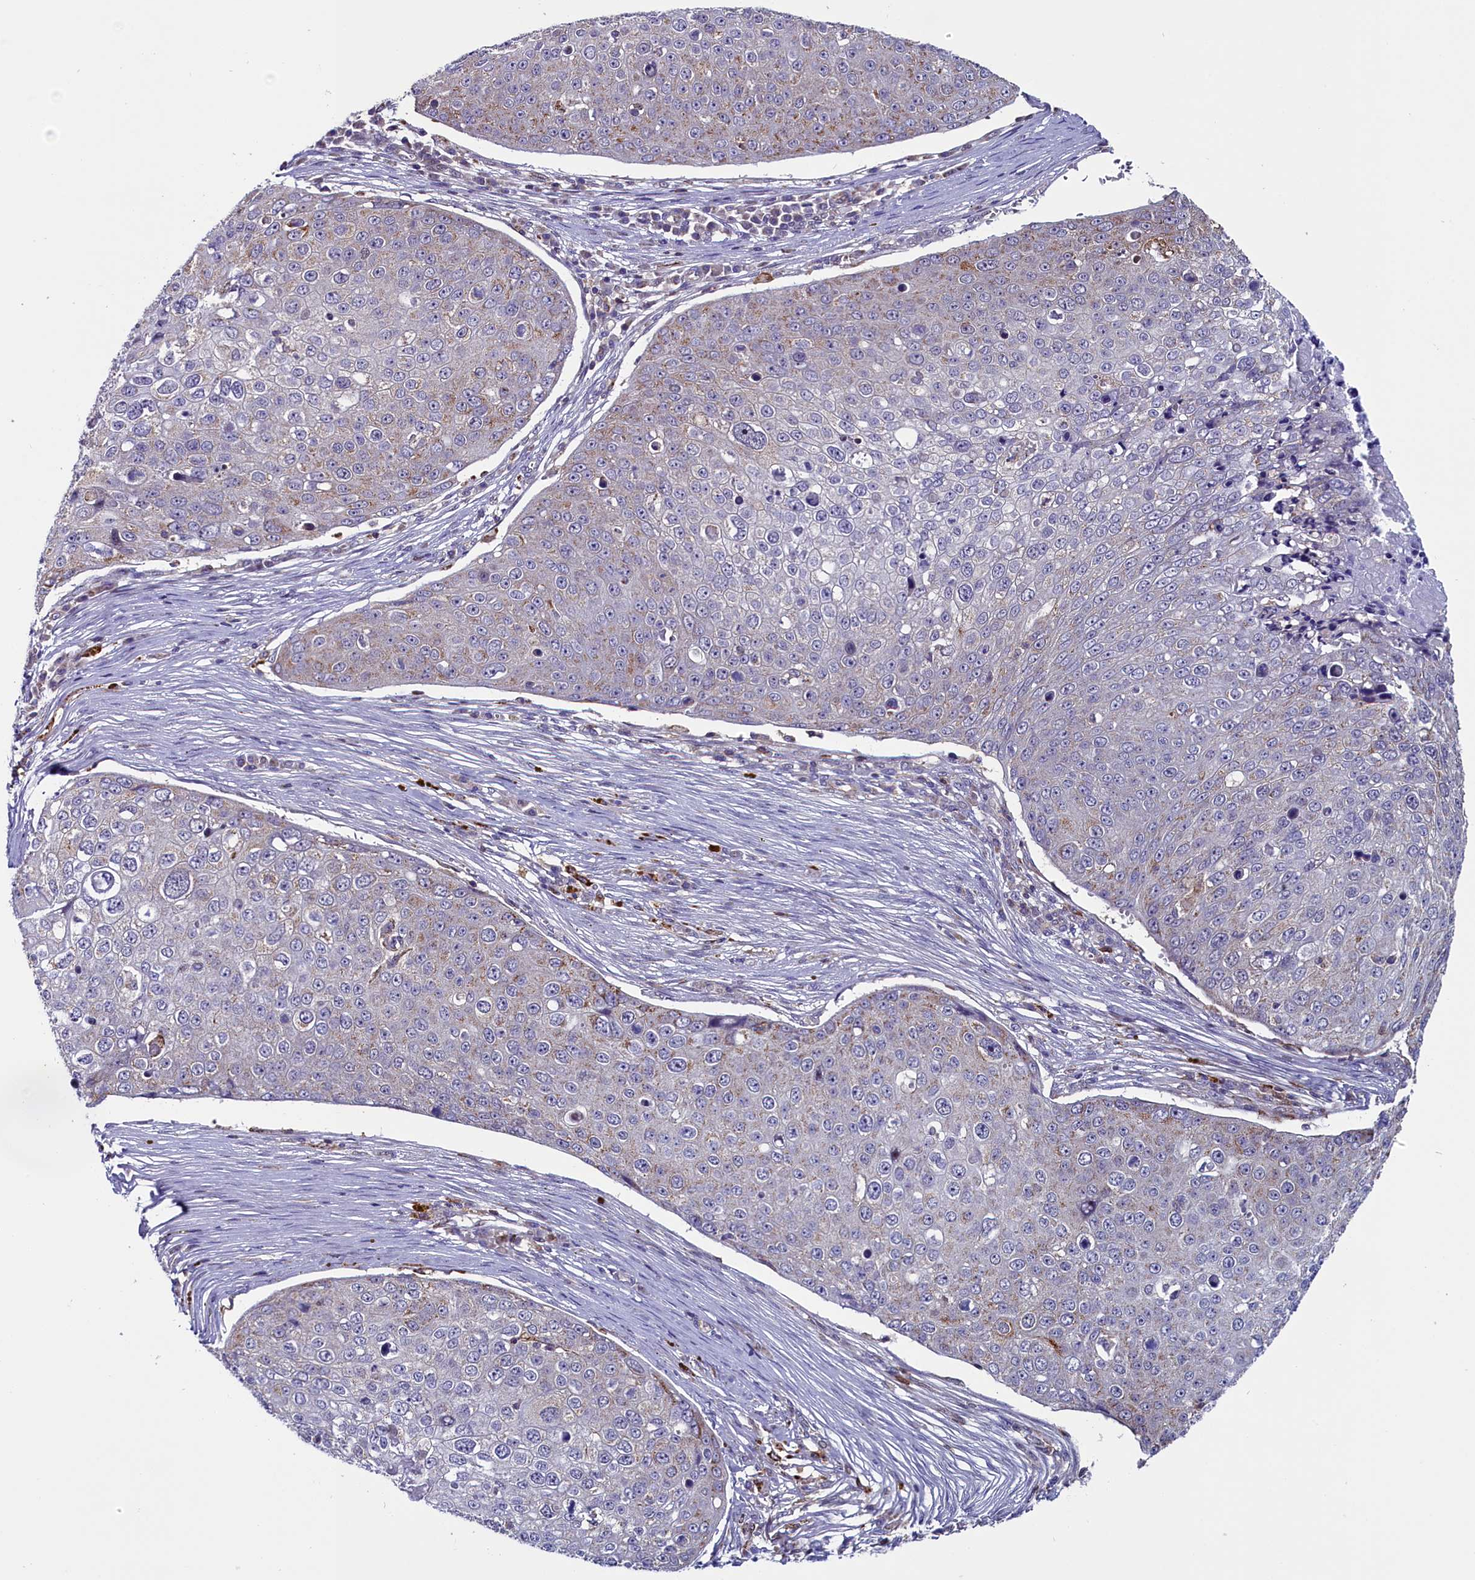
{"staining": {"intensity": "weak", "quantity": "<25%", "location": "cytoplasmic/membranous"}, "tissue": "skin cancer", "cell_type": "Tumor cells", "image_type": "cancer", "snomed": [{"axis": "morphology", "description": "Squamous cell carcinoma, NOS"}, {"axis": "topography", "description": "Skin"}], "caption": "A photomicrograph of squamous cell carcinoma (skin) stained for a protein demonstrates no brown staining in tumor cells. Brightfield microscopy of IHC stained with DAB (brown) and hematoxylin (blue), captured at high magnification.", "gene": "CIAPIN1", "patient": {"sex": "male", "age": 71}}